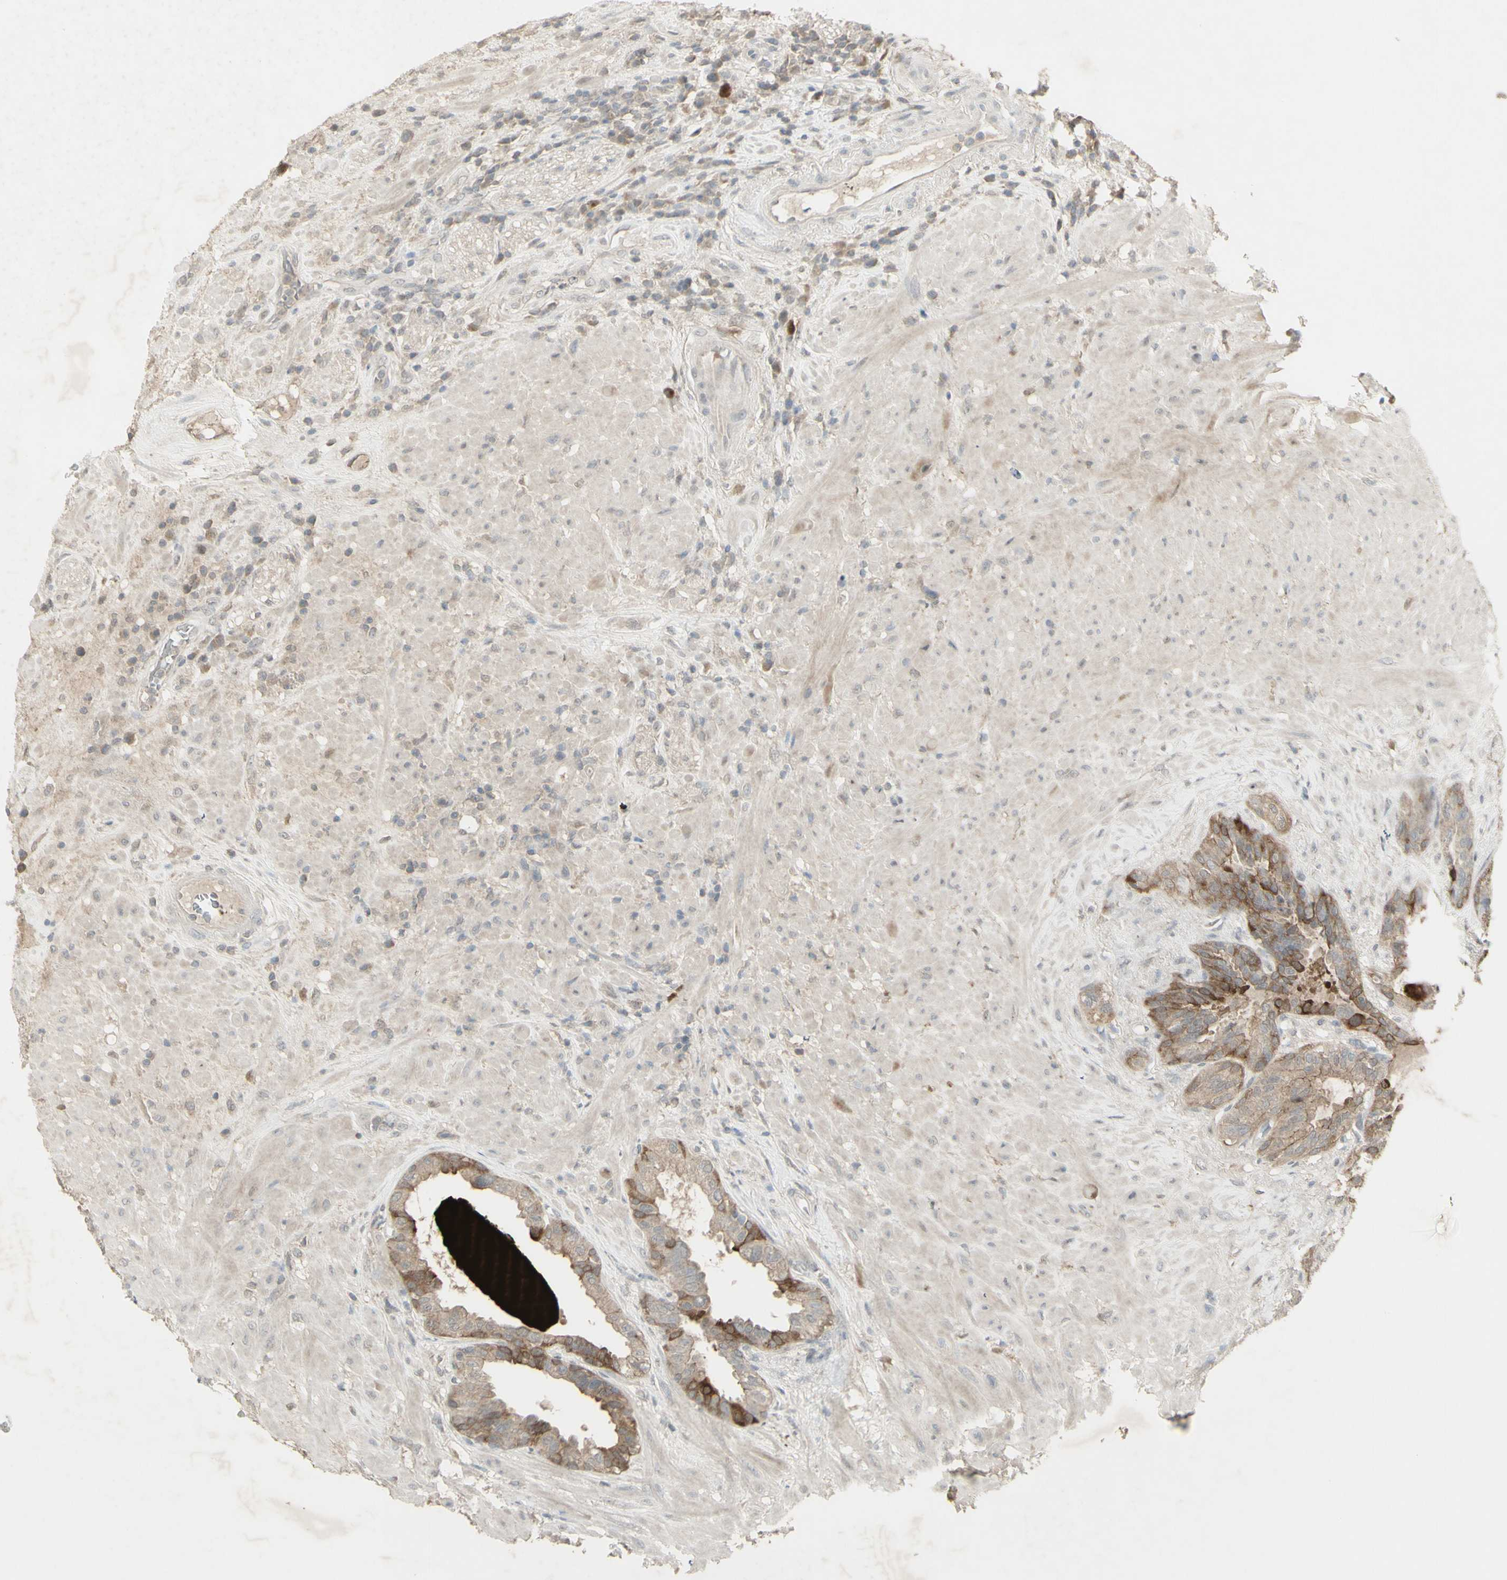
{"staining": {"intensity": "moderate", "quantity": "25%-75%", "location": "cytoplasmic/membranous"}, "tissue": "seminal vesicle", "cell_type": "Glandular cells", "image_type": "normal", "snomed": [{"axis": "morphology", "description": "Normal tissue, NOS"}, {"axis": "topography", "description": "Seminal veicle"}], "caption": "The micrograph demonstrates a brown stain indicating the presence of a protein in the cytoplasmic/membranous of glandular cells in seminal vesicle. (DAB (3,3'-diaminobenzidine) = brown stain, brightfield microscopy at high magnification).", "gene": "C1orf116", "patient": {"sex": "male", "age": 61}}